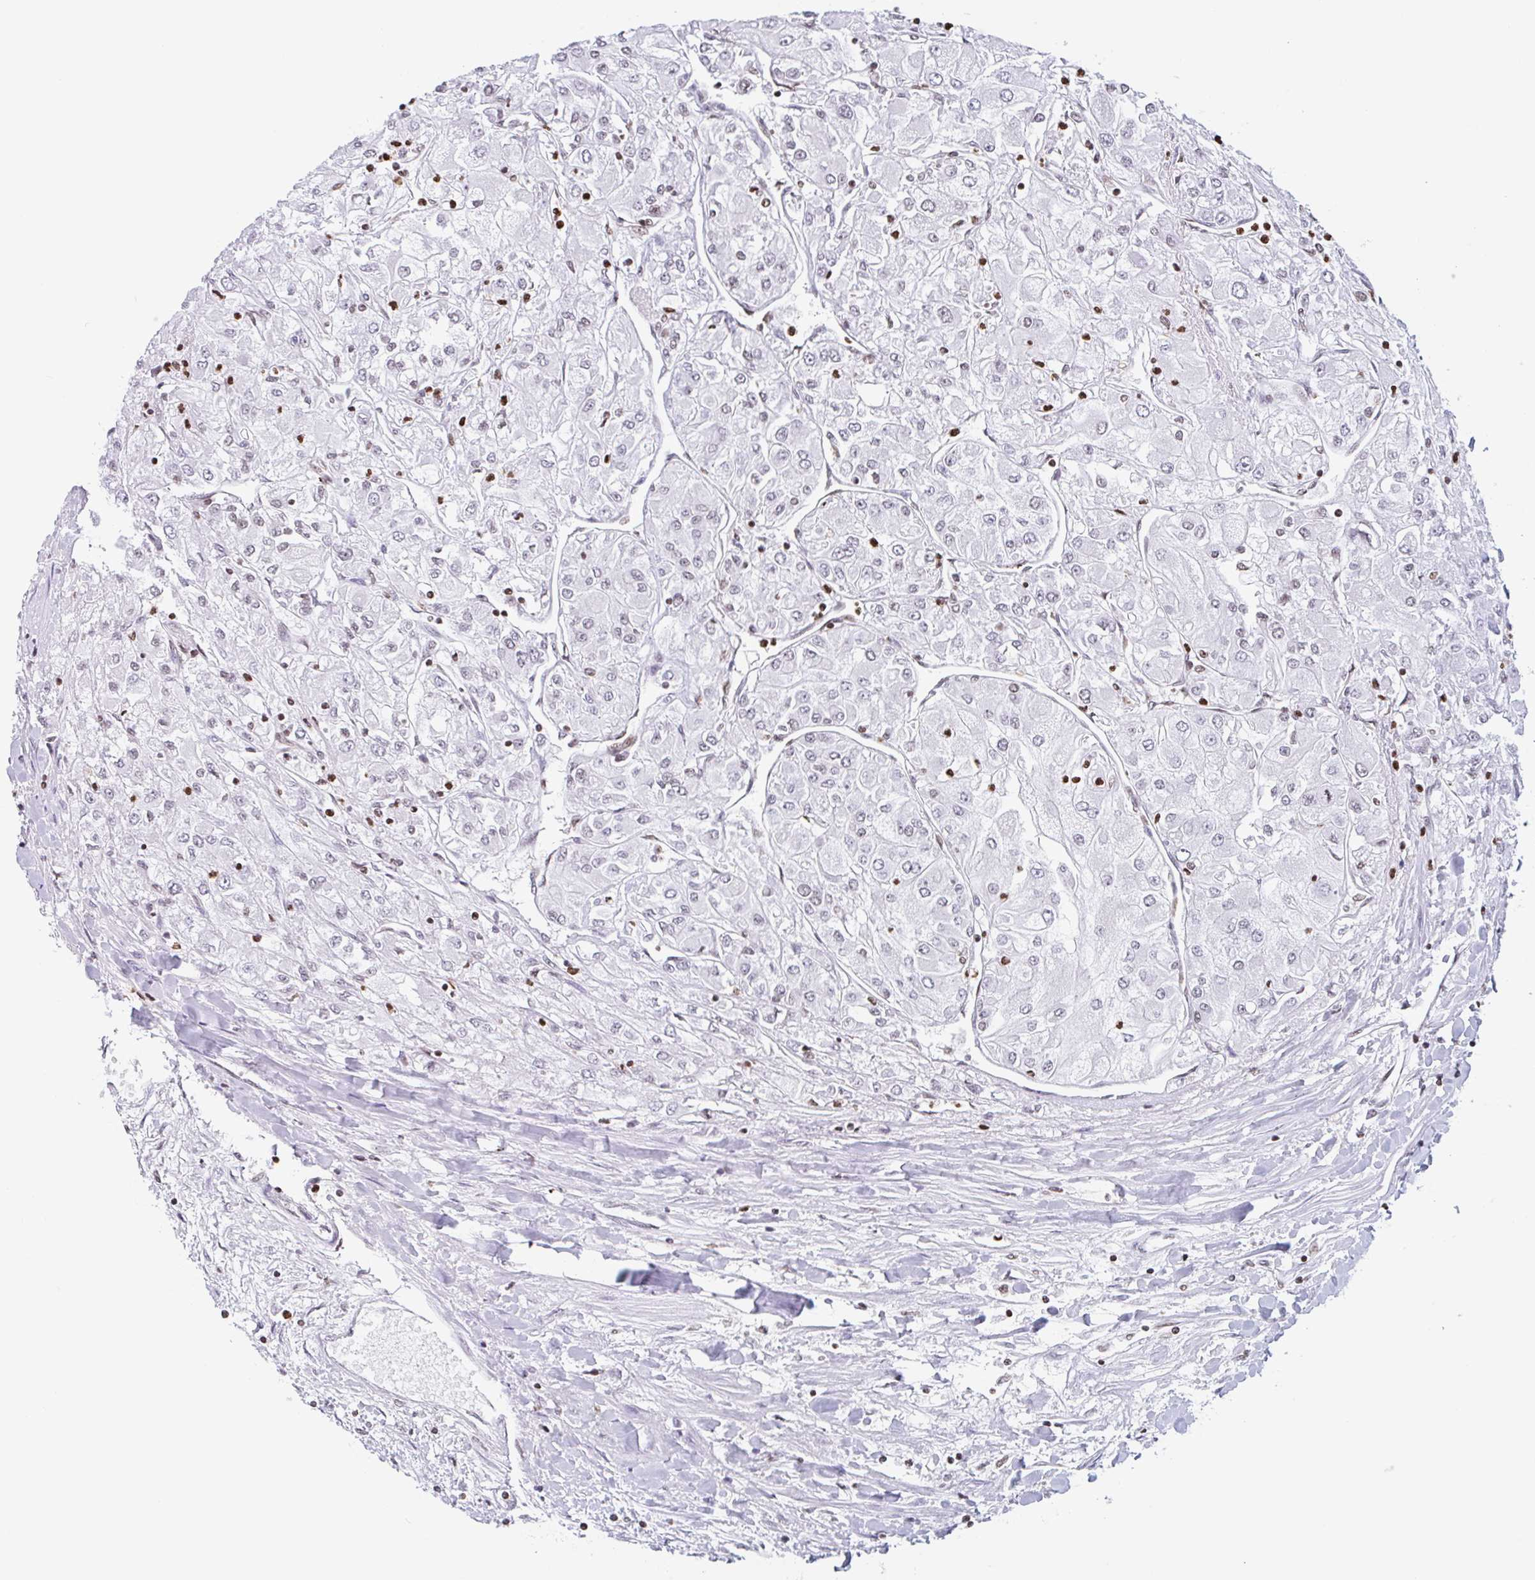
{"staining": {"intensity": "weak", "quantity": "25%-75%", "location": "nuclear"}, "tissue": "renal cancer", "cell_type": "Tumor cells", "image_type": "cancer", "snomed": [{"axis": "morphology", "description": "Adenocarcinoma, NOS"}, {"axis": "topography", "description": "Kidney"}], "caption": "About 25%-75% of tumor cells in renal adenocarcinoma display weak nuclear protein positivity as visualized by brown immunohistochemical staining.", "gene": "NOL6", "patient": {"sex": "male", "age": 80}}